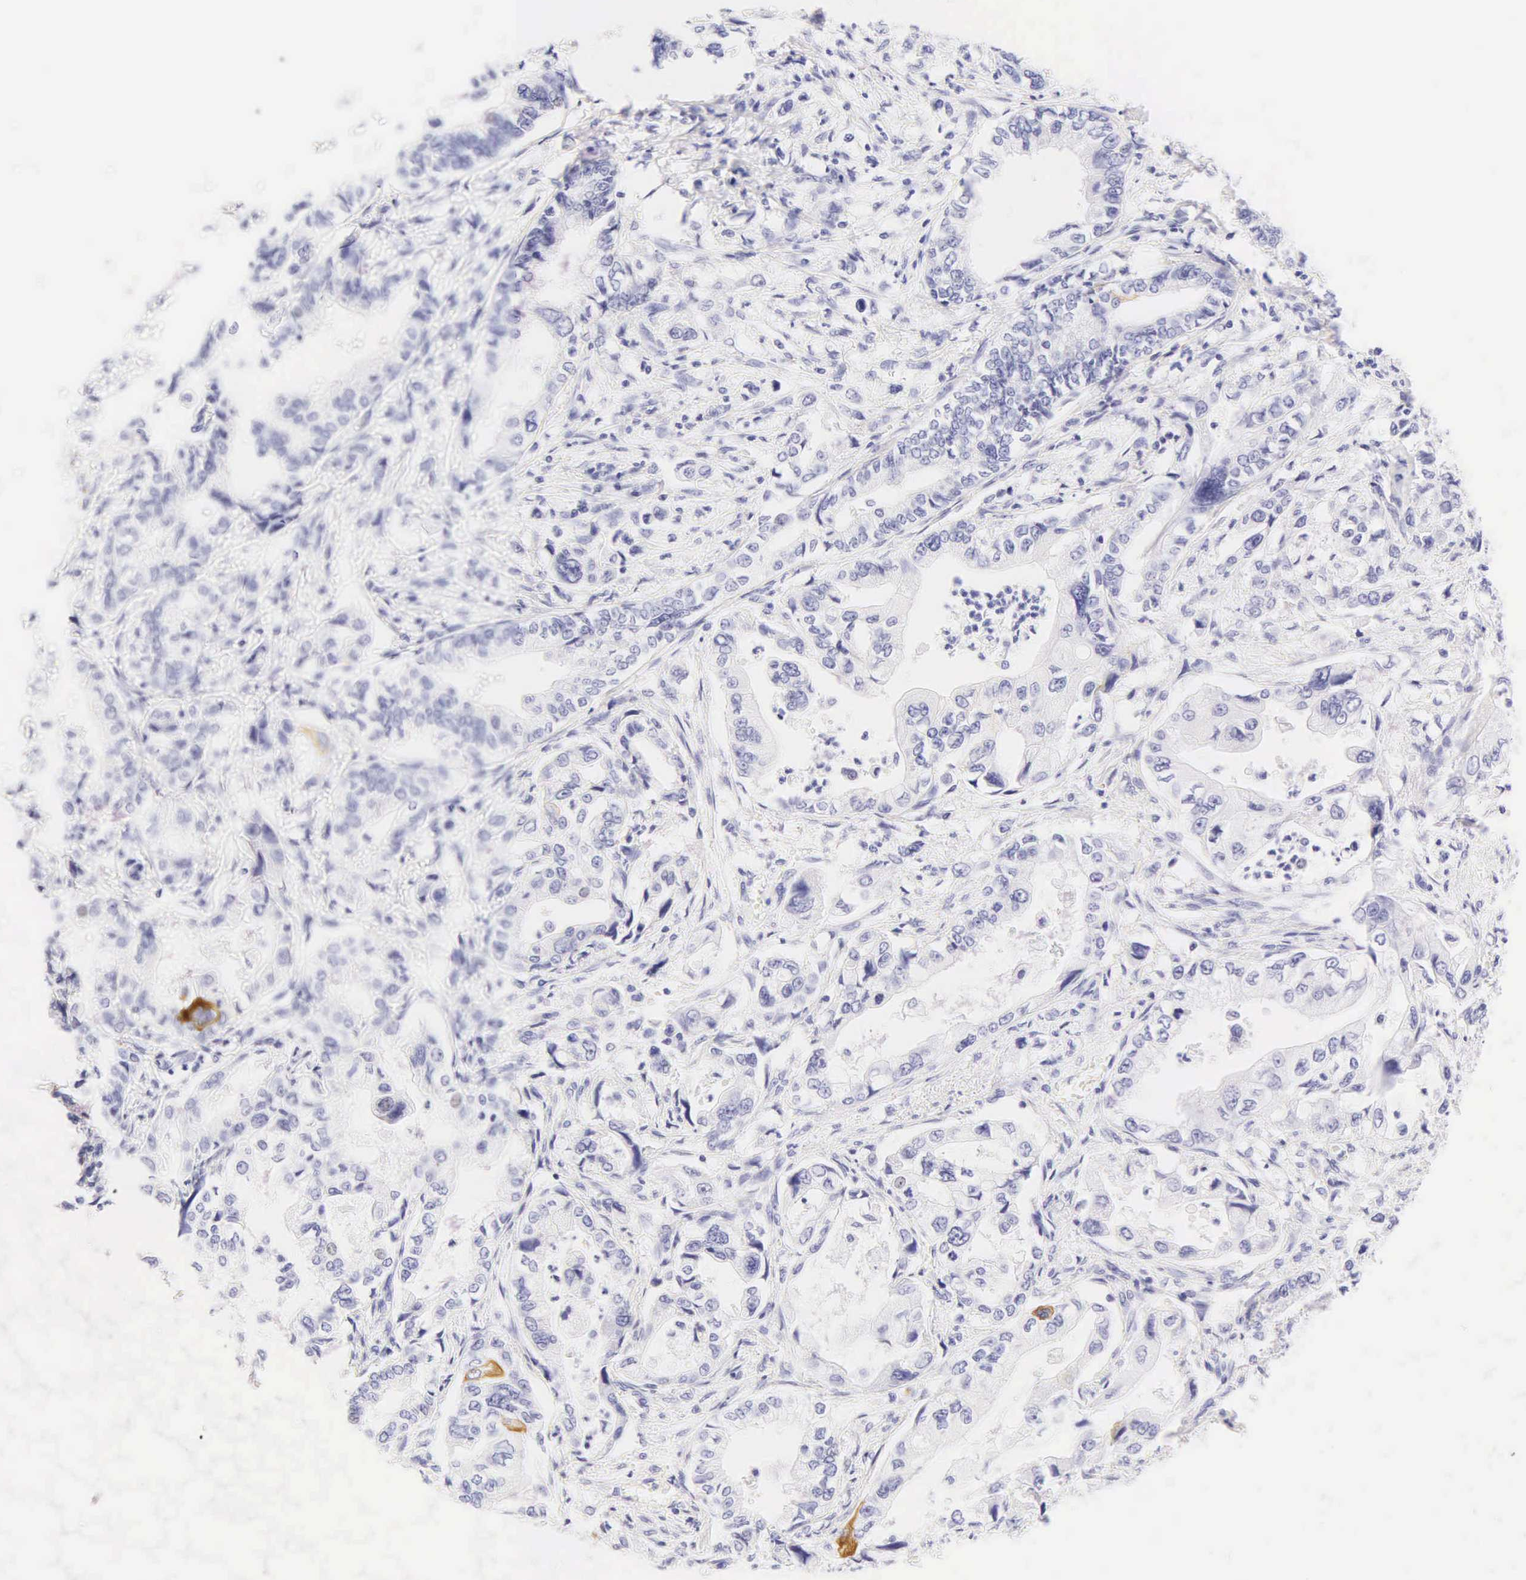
{"staining": {"intensity": "negative", "quantity": "none", "location": "none"}, "tissue": "stomach cancer", "cell_type": "Tumor cells", "image_type": "cancer", "snomed": [{"axis": "morphology", "description": "Adenocarcinoma, NOS"}, {"axis": "topography", "description": "Pancreas"}, {"axis": "topography", "description": "Stomach, upper"}], "caption": "The image demonstrates no staining of tumor cells in stomach cancer (adenocarcinoma).", "gene": "KRT20", "patient": {"sex": "male", "age": 77}}